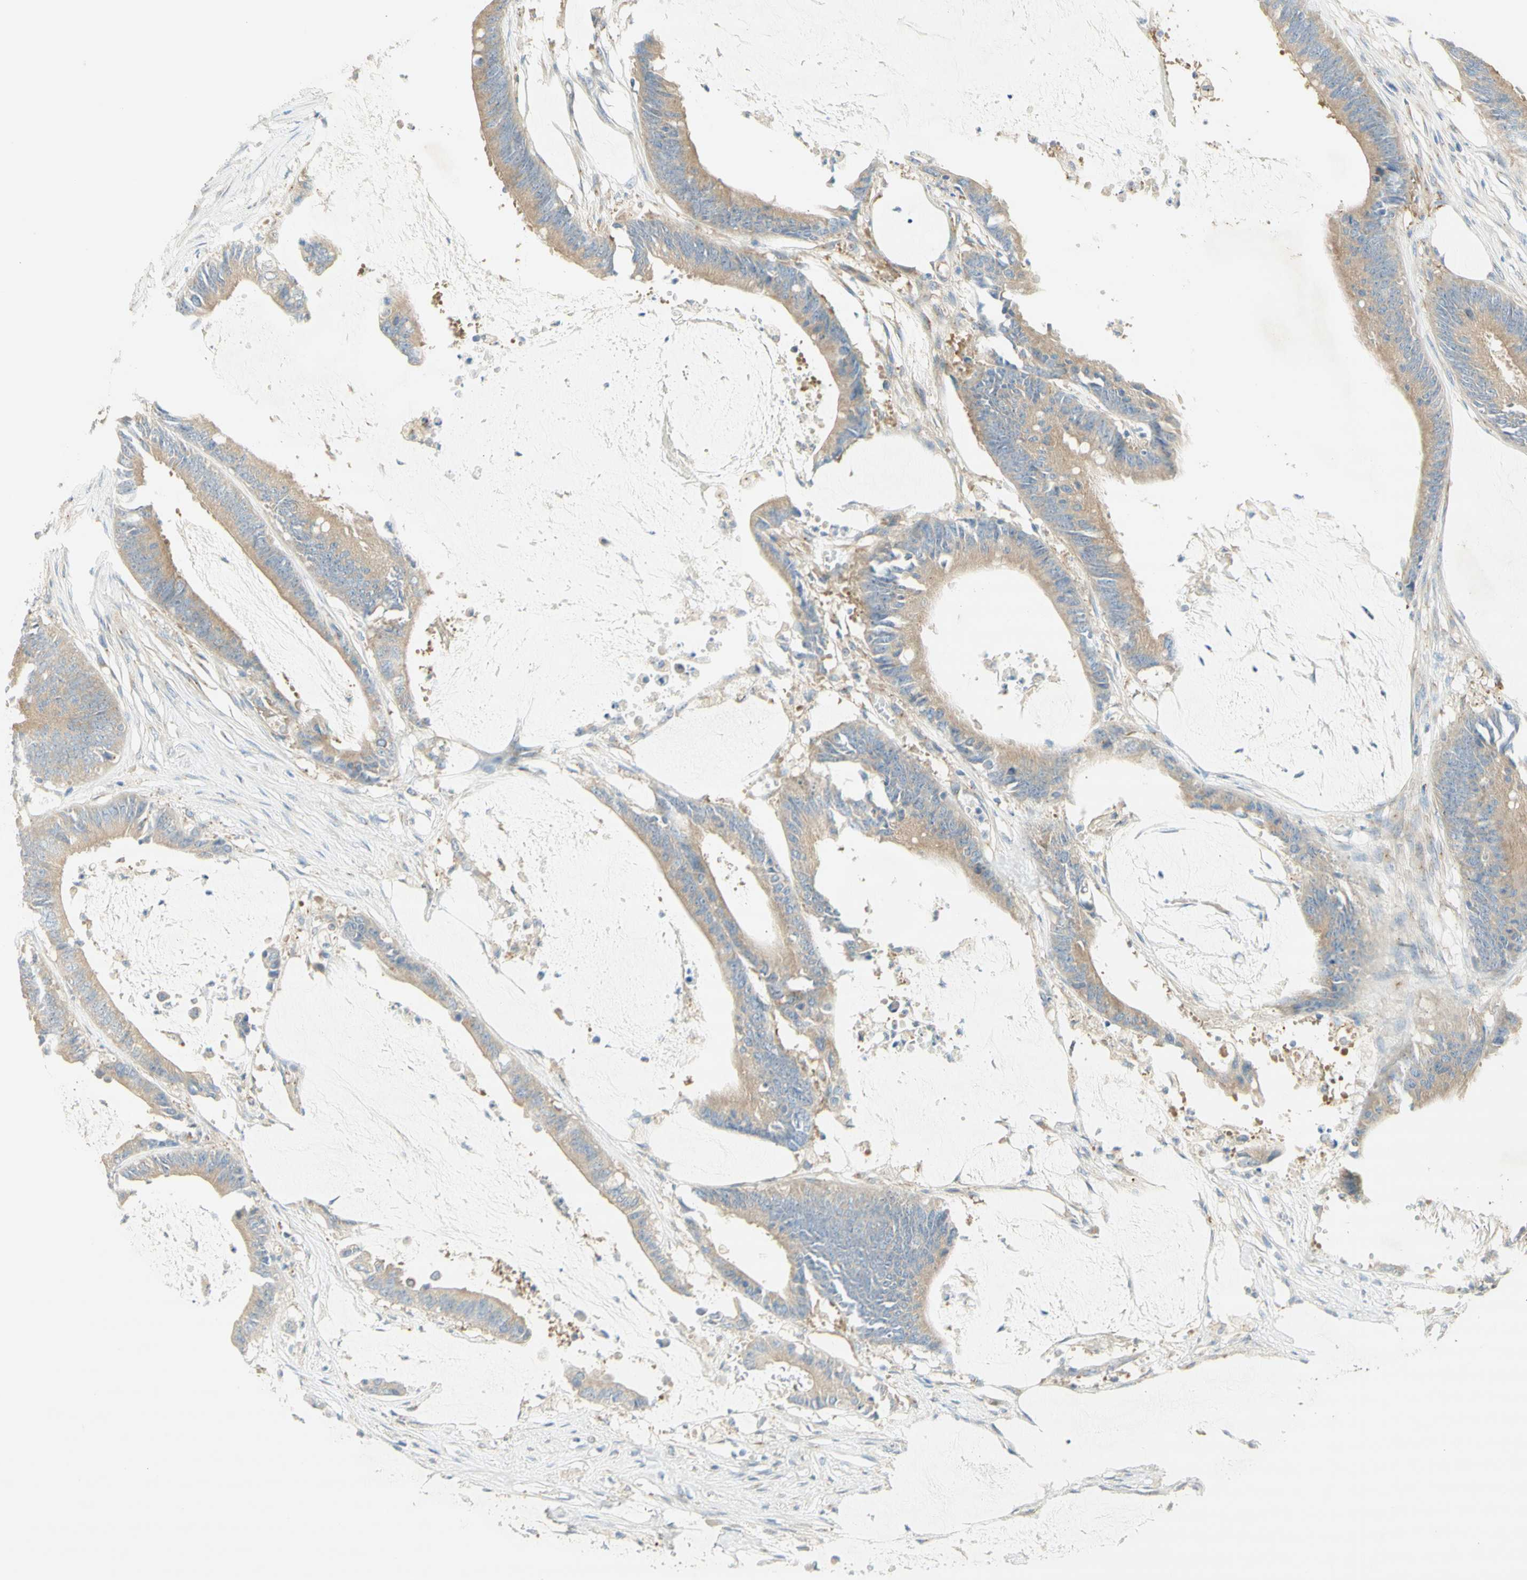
{"staining": {"intensity": "weak", "quantity": ">75%", "location": "cytoplasmic/membranous"}, "tissue": "colorectal cancer", "cell_type": "Tumor cells", "image_type": "cancer", "snomed": [{"axis": "morphology", "description": "Adenocarcinoma, NOS"}, {"axis": "topography", "description": "Rectum"}], "caption": "Colorectal cancer (adenocarcinoma) tissue displays weak cytoplasmic/membranous positivity in approximately >75% of tumor cells", "gene": "DYNC1H1", "patient": {"sex": "female", "age": 66}}